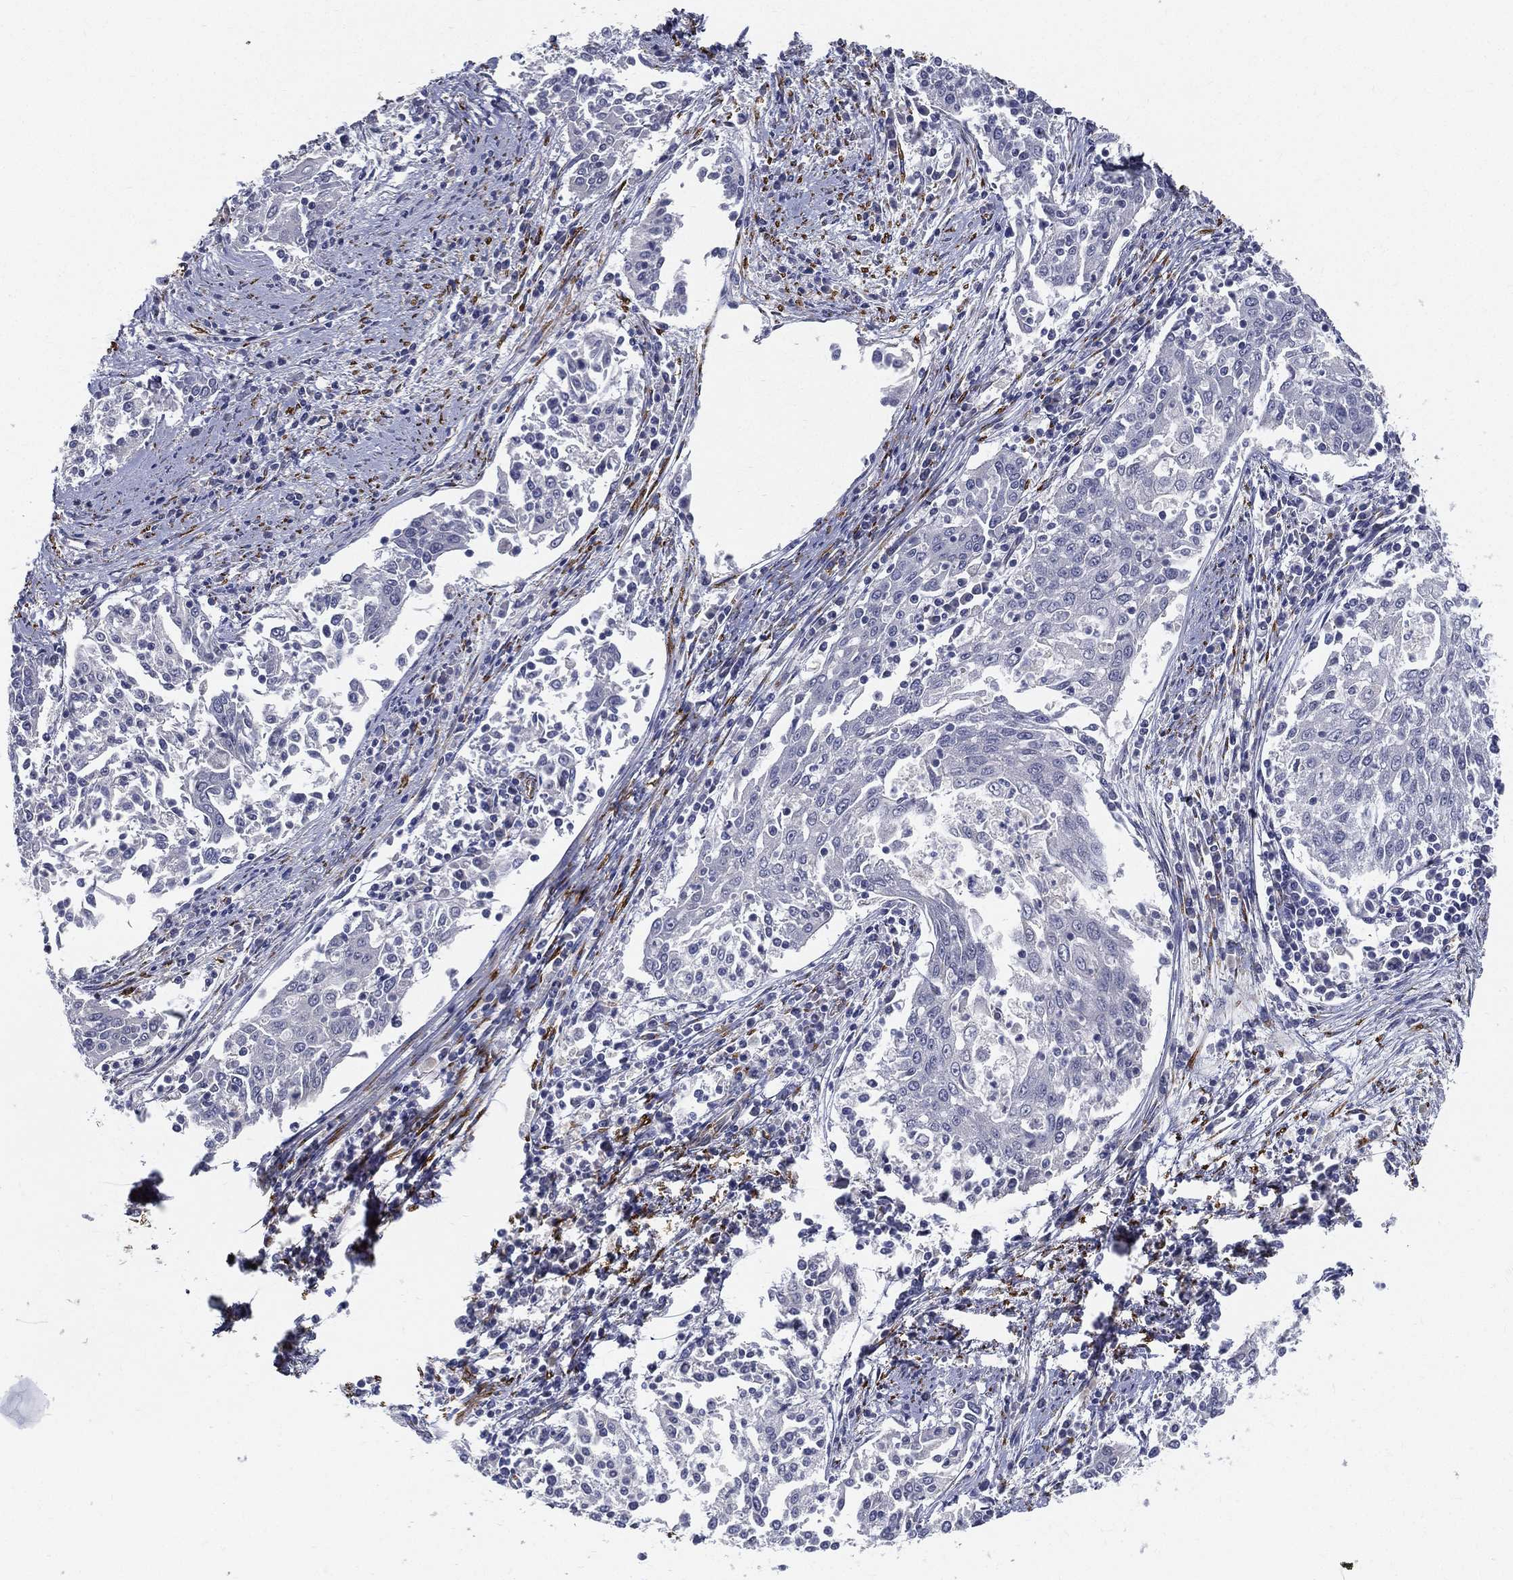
{"staining": {"intensity": "negative", "quantity": "none", "location": "none"}, "tissue": "cervical cancer", "cell_type": "Tumor cells", "image_type": "cancer", "snomed": [{"axis": "morphology", "description": "Squamous cell carcinoma, NOS"}, {"axis": "topography", "description": "Cervix"}], "caption": "Tumor cells show no significant staining in cervical cancer.", "gene": "LRRC56", "patient": {"sex": "female", "age": 41}}